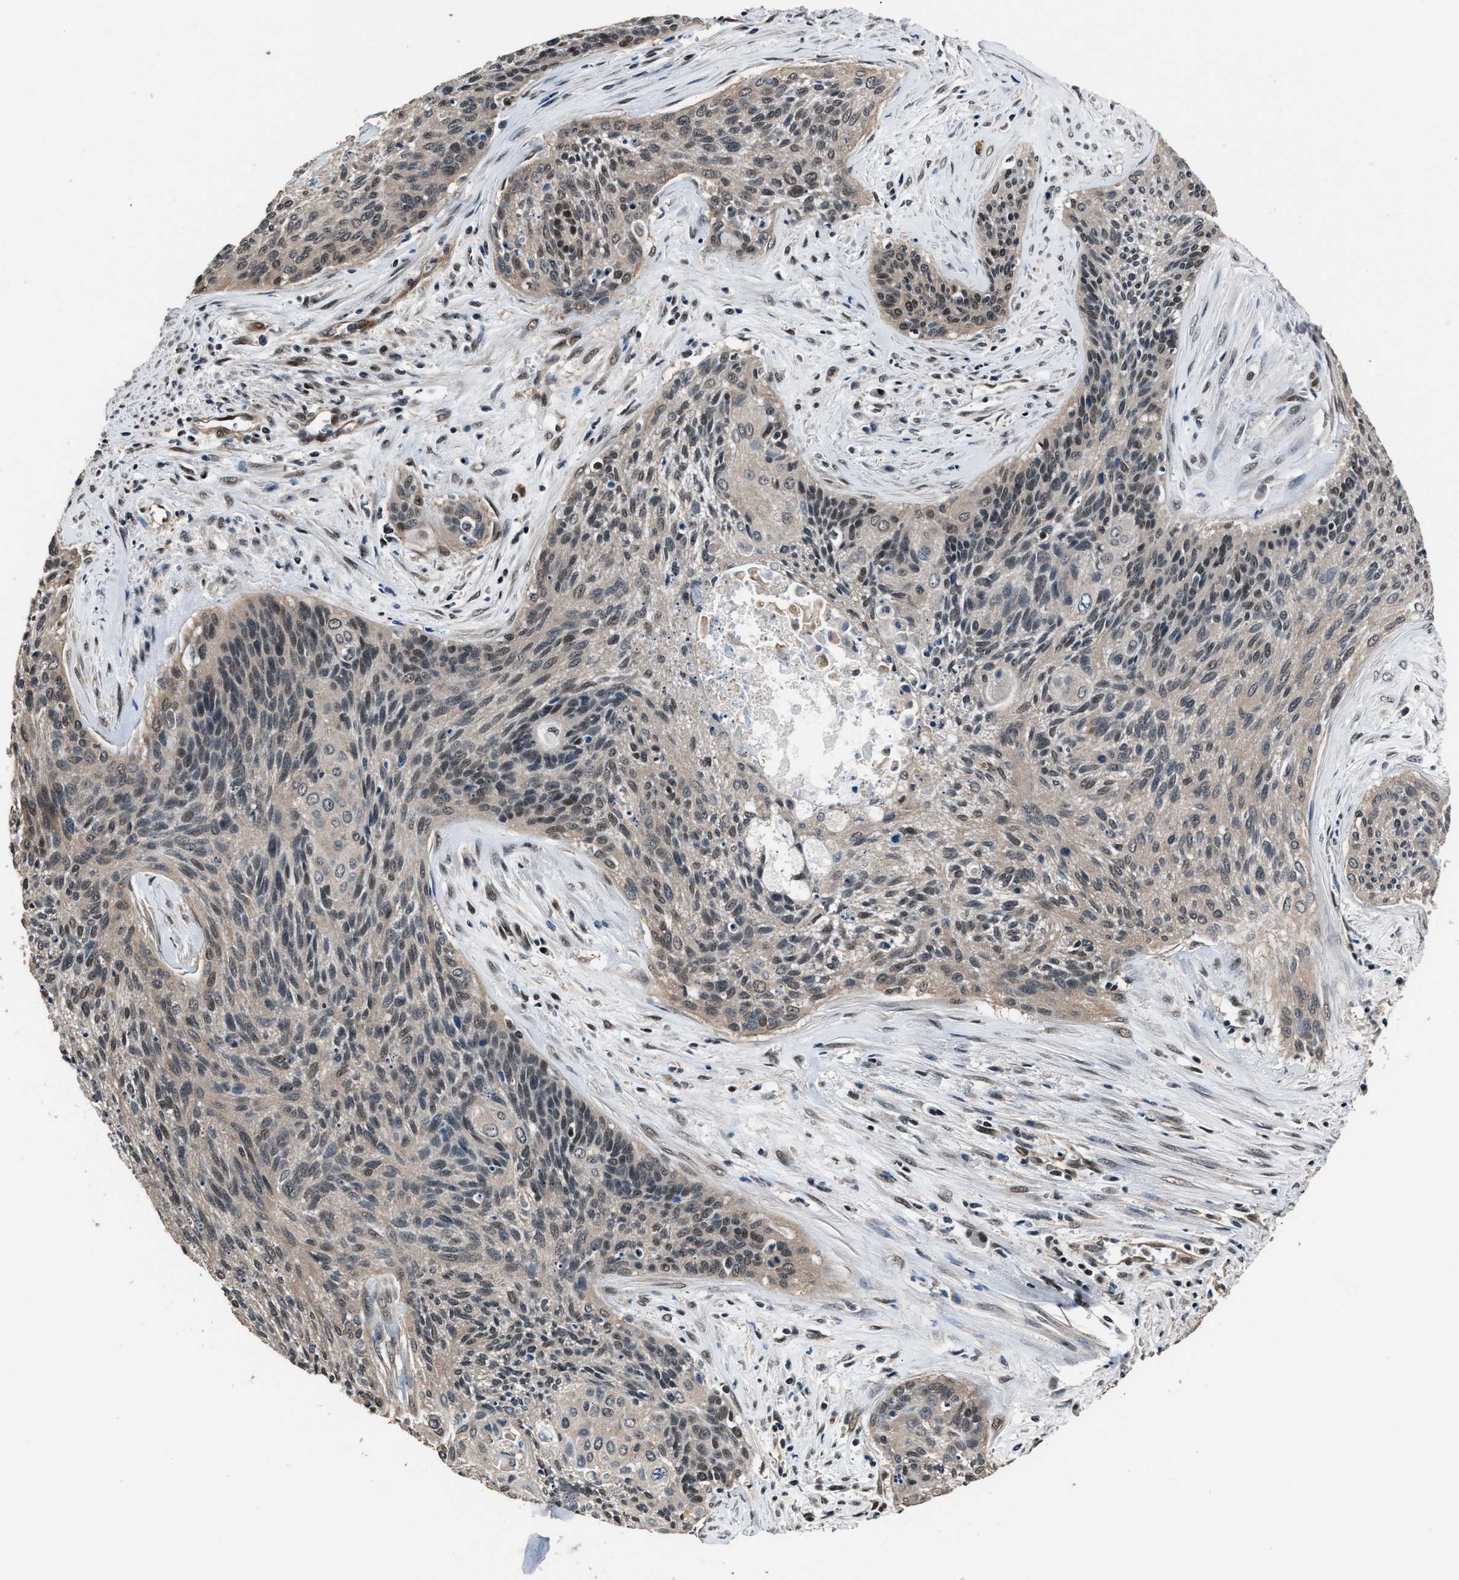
{"staining": {"intensity": "weak", "quantity": "25%-75%", "location": "cytoplasmic/membranous,nuclear"}, "tissue": "cervical cancer", "cell_type": "Tumor cells", "image_type": "cancer", "snomed": [{"axis": "morphology", "description": "Squamous cell carcinoma, NOS"}, {"axis": "topography", "description": "Cervix"}], "caption": "This photomicrograph exhibits immunohistochemistry (IHC) staining of squamous cell carcinoma (cervical), with low weak cytoplasmic/membranous and nuclear positivity in about 25%-75% of tumor cells.", "gene": "DFFA", "patient": {"sex": "female", "age": 55}}